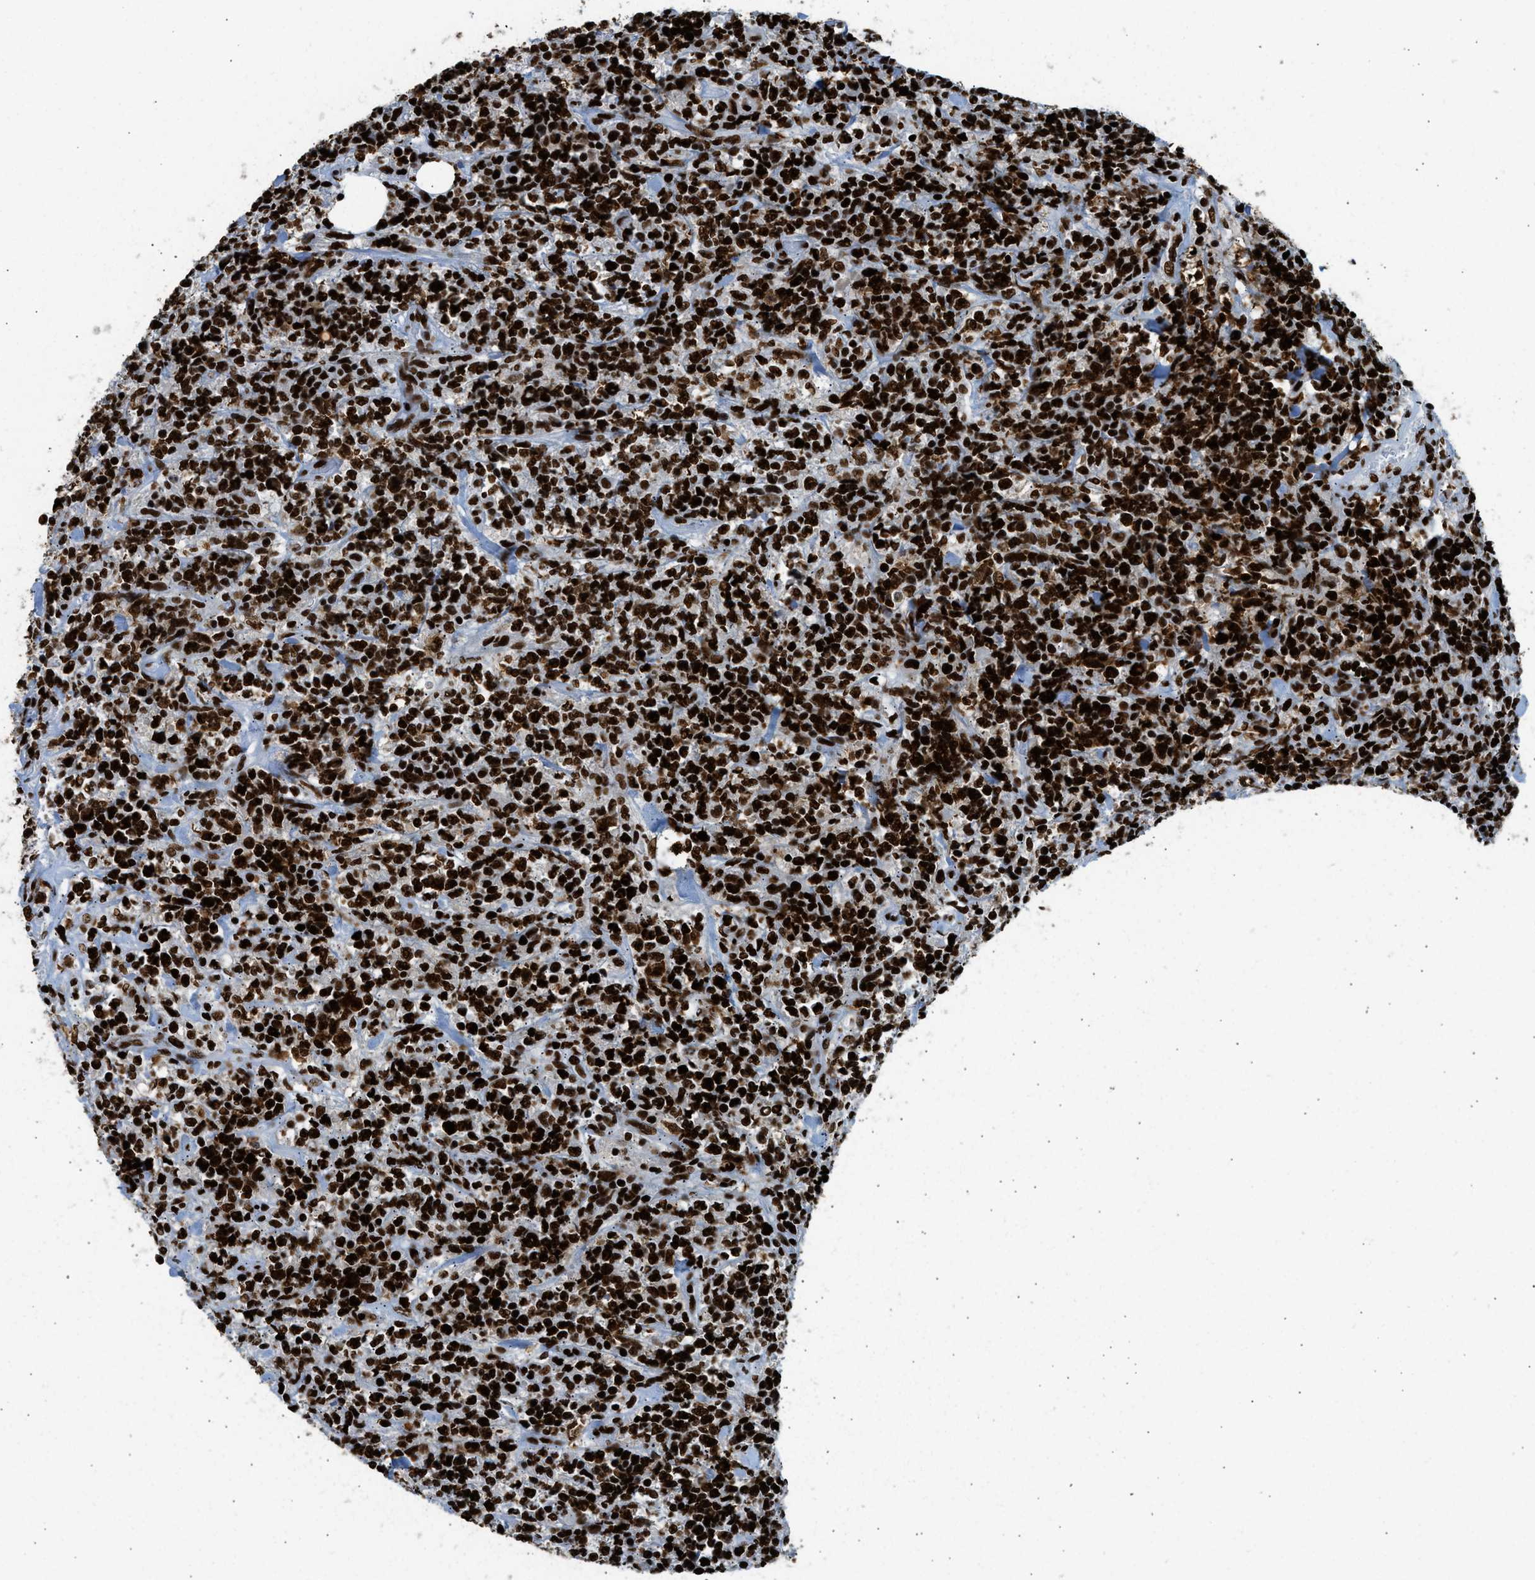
{"staining": {"intensity": "strong", "quantity": ">75%", "location": "nuclear"}, "tissue": "lymphoma", "cell_type": "Tumor cells", "image_type": "cancer", "snomed": [{"axis": "morphology", "description": "Malignant lymphoma, non-Hodgkin's type, High grade"}, {"axis": "topography", "description": "Soft tissue"}], "caption": "An immunohistochemistry photomicrograph of tumor tissue is shown. Protein staining in brown highlights strong nuclear positivity in malignant lymphoma, non-Hodgkin's type (high-grade) within tumor cells.", "gene": "PIF1", "patient": {"sex": "male", "age": 18}}